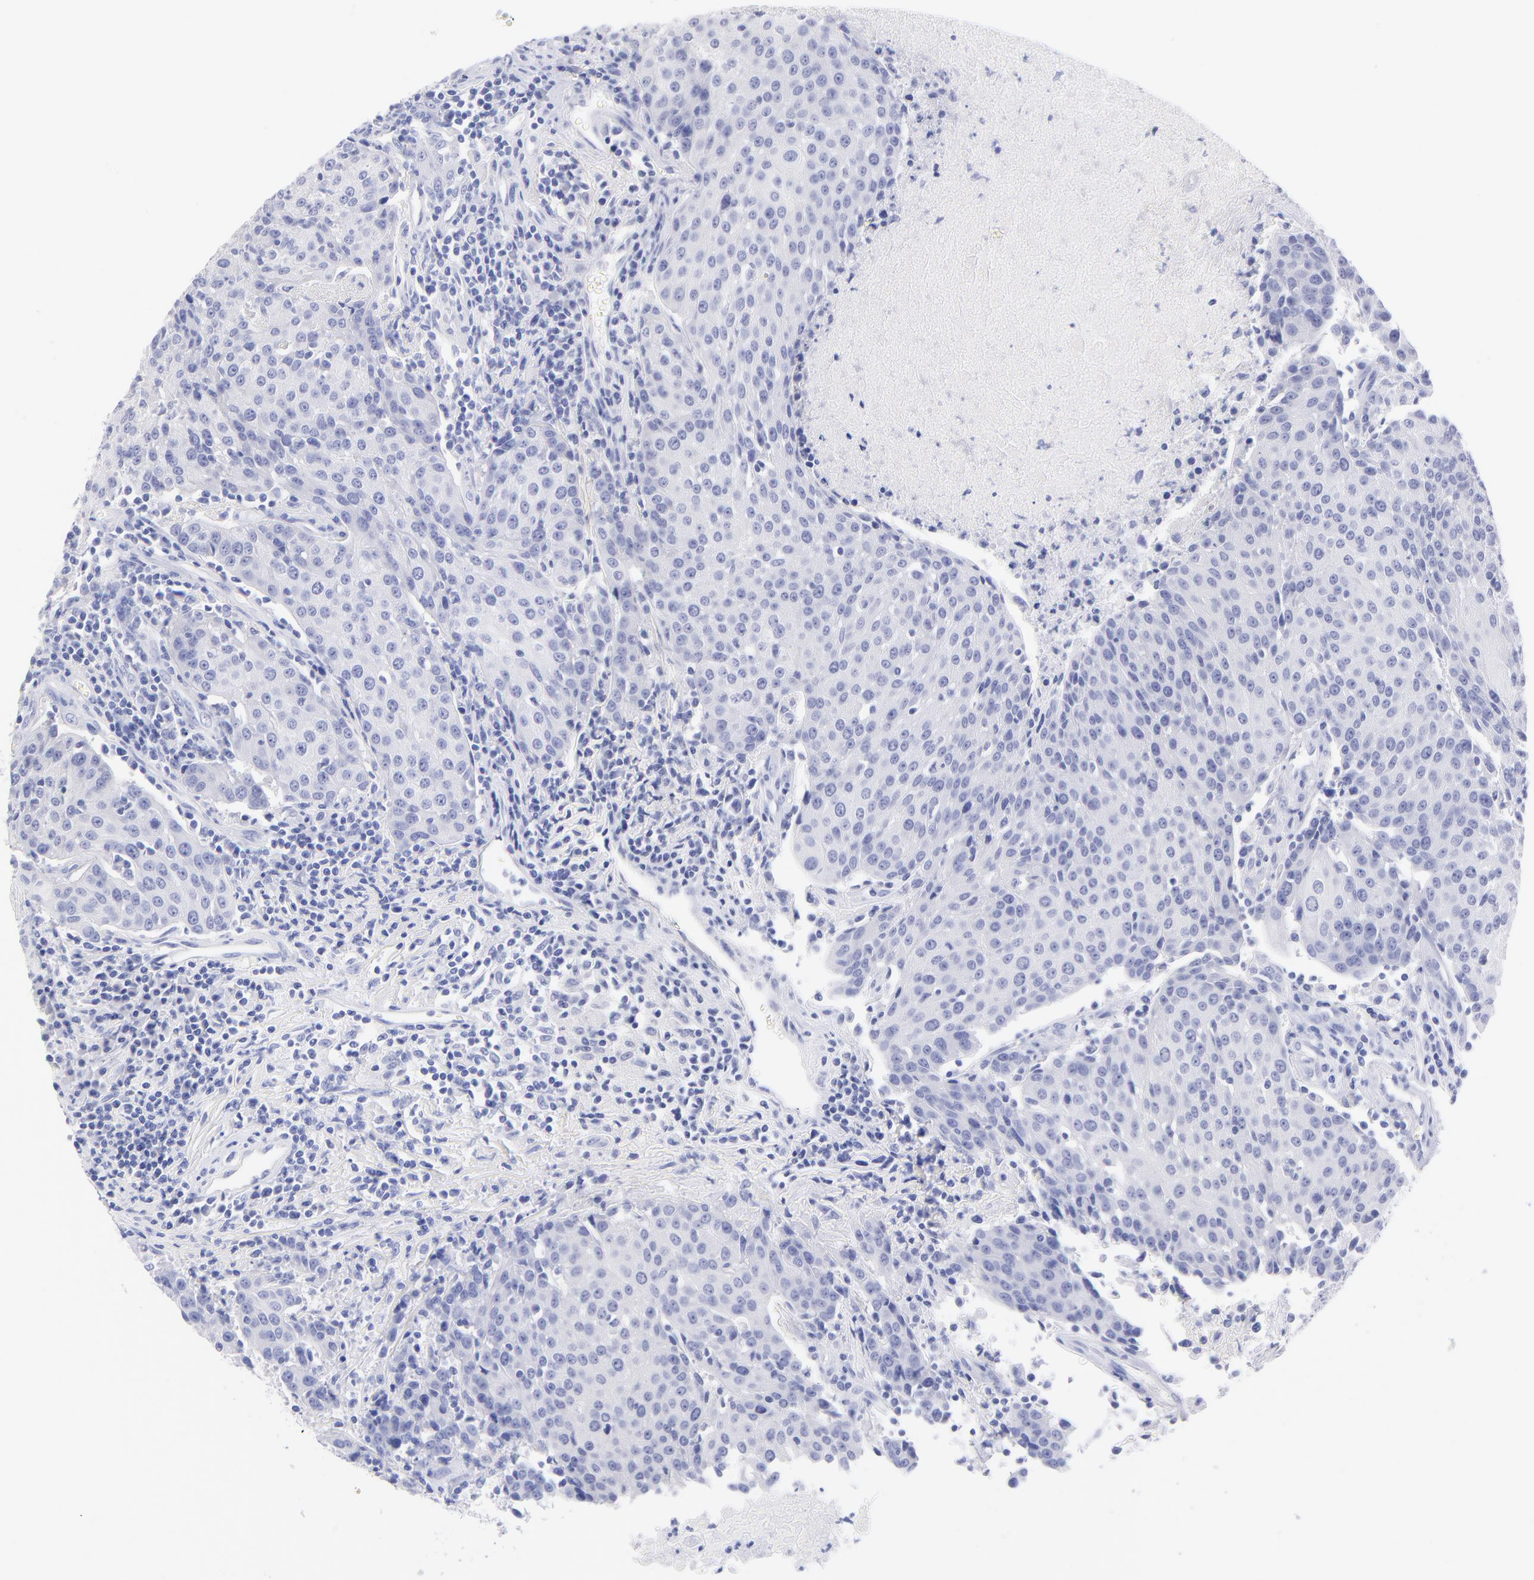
{"staining": {"intensity": "negative", "quantity": "none", "location": "none"}, "tissue": "urothelial cancer", "cell_type": "Tumor cells", "image_type": "cancer", "snomed": [{"axis": "morphology", "description": "Urothelial carcinoma, High grade"}, {"axis": "topography", "description": "Urinary bladder"}], "caption": "There is no significant expression in tumor cells of urothelial cancer.", "gene": "SCGN", "patient": {"sex": "female", "age": 85}}